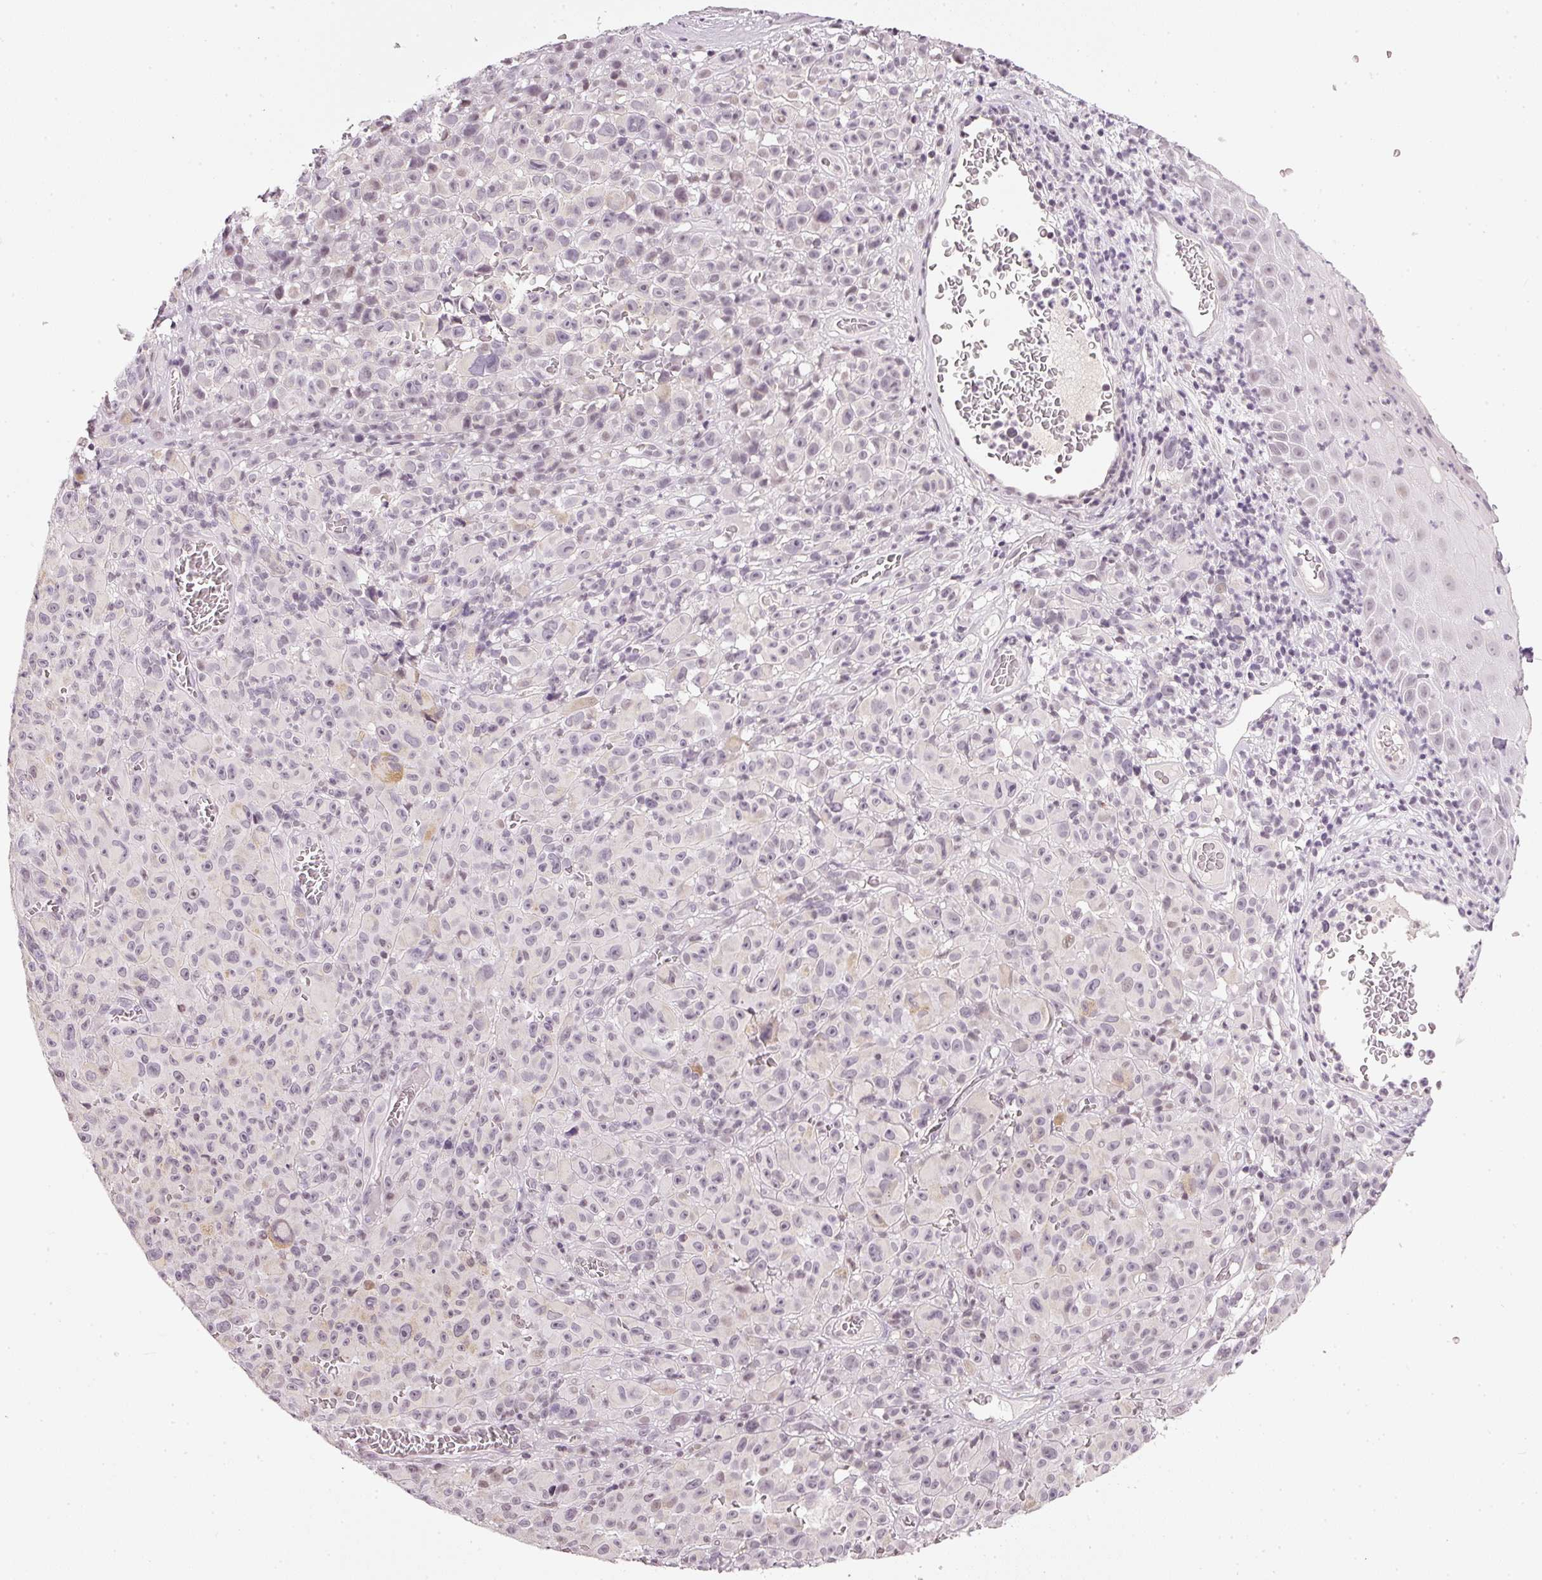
{"staining": {"intensity": "weak", "quantity": "<25%", "location": "cytoplasmic/membranous,nuclear"}, "tissue": "melanoma", "cell_type": "Tumor cells", "image_type": "cancer", "snomed": [{"axis": "morphology", "description": "Malignant melanoma, NOS"}, {"axis": "topography", "description": "Skin"}], "caption": "Immunohistochemical staining of melanoma reveals no significant staining in tumor cells.", "gene": "NRDE2", "patient": {"sex": "female", "age": 82}}